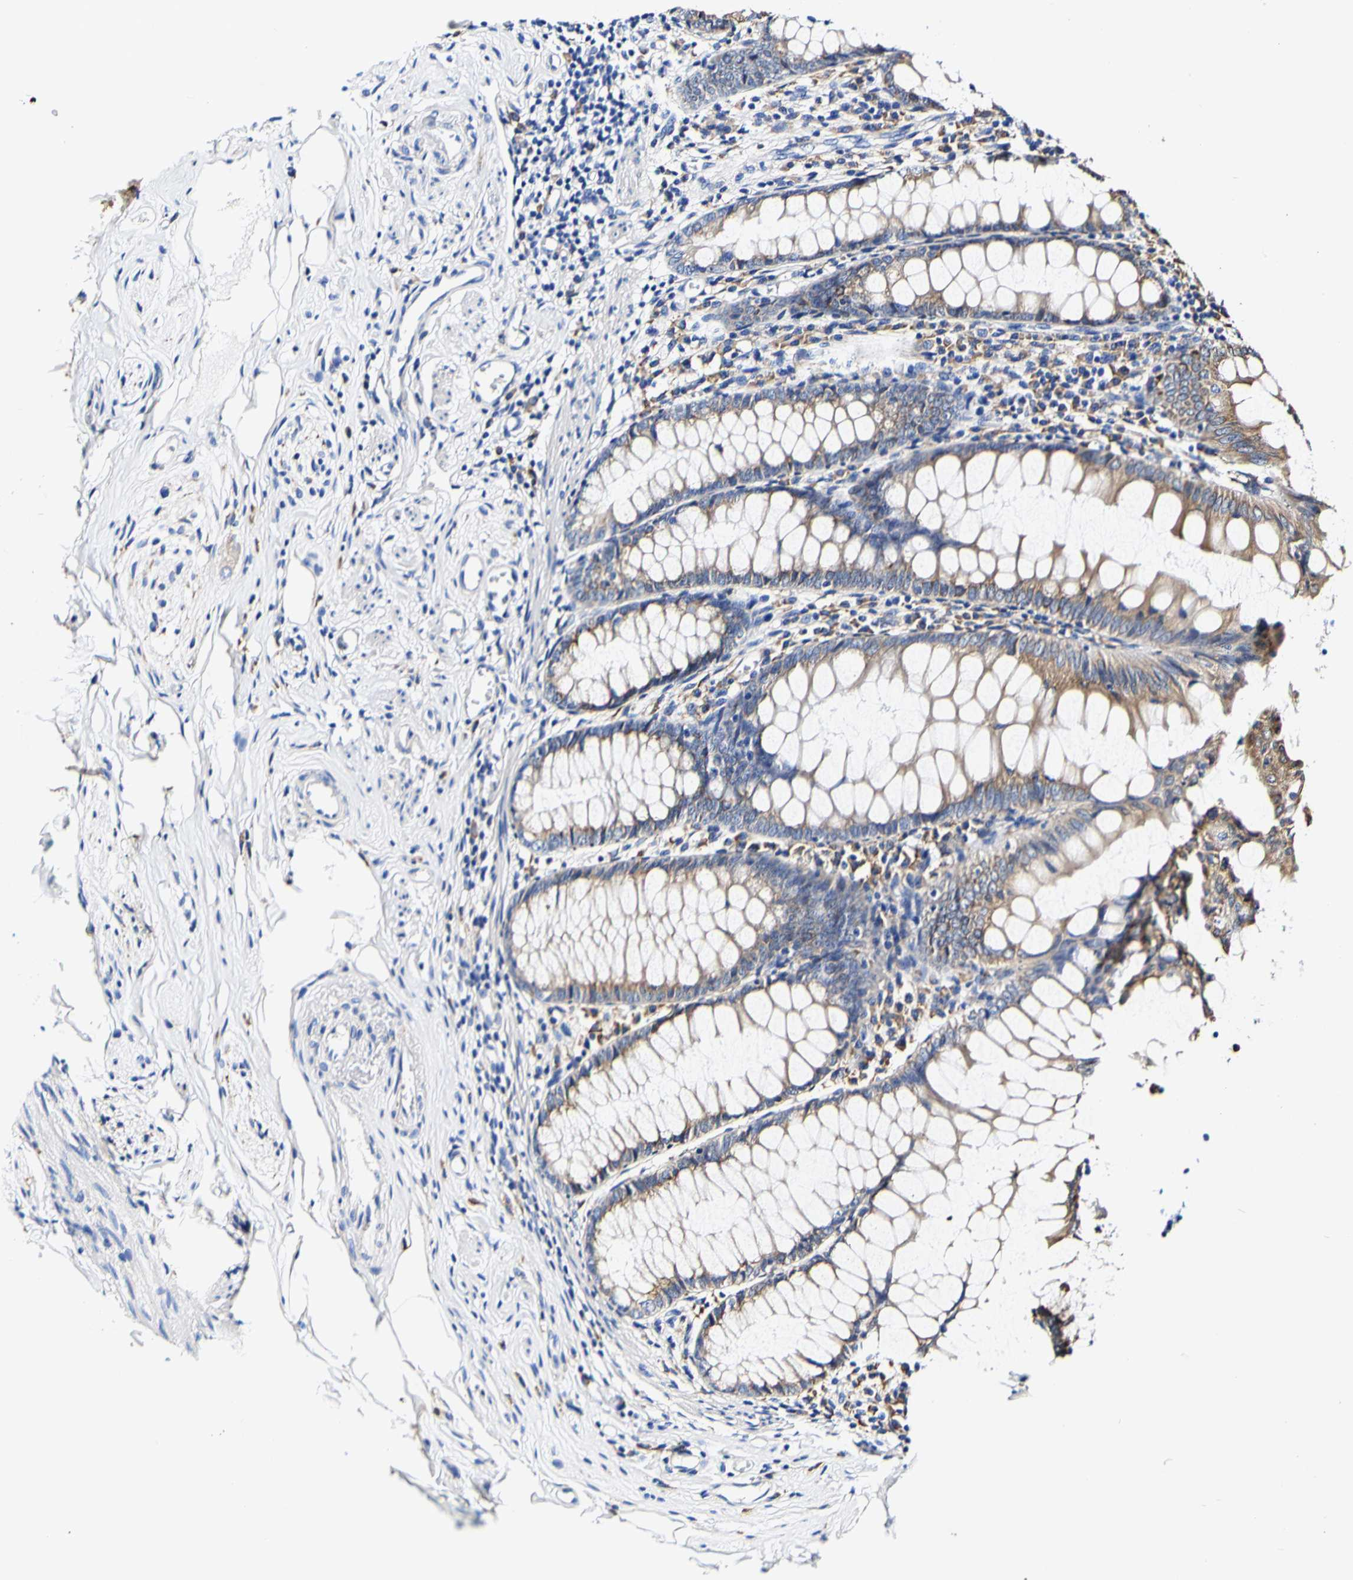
{"staining": {"intensity": "moderate", "quantity": "25%-75%", "location": "cytoplasmic/membranous"}, "tissue": "appendix", "cell_type": "Glandular cells", "image_type": "normal", "snomed": [{"axis": "morphology", "description": "Normal tissue, NOS"}, {"axis": "topography", "description": "Appendix"}], "caption": "Glandular cells show medium levels of moderate cytoplasmic/membranous positivity in about 25%-75% of cells in normal appendix.", "gene": "P4HB", "patient": {"sex": "female", "age": 77}}